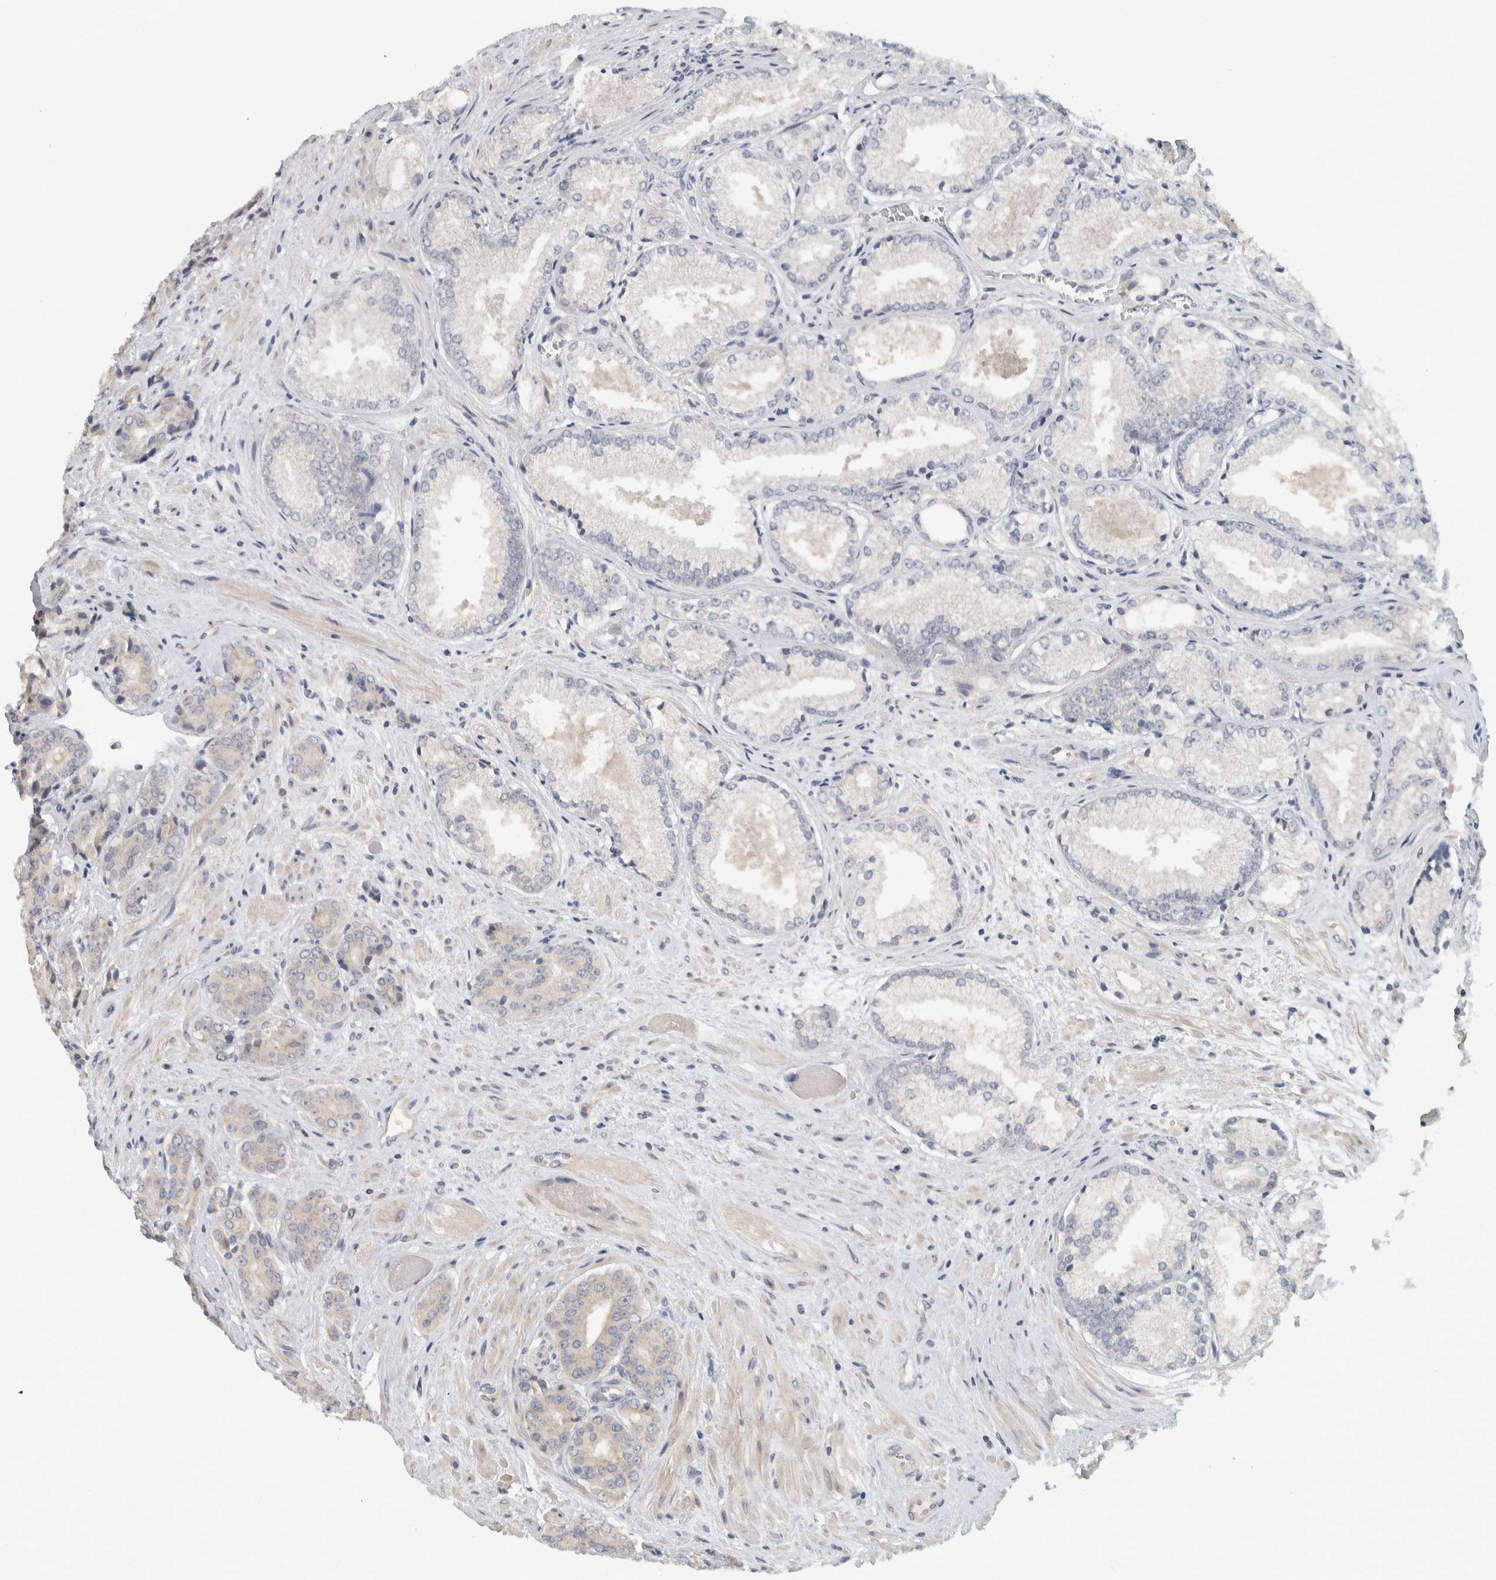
{"staining": {"intensity": "negative", "quantity": "none", "location": "none"}, "tissue": "prostate cancer", "cell_type": "Tumor cells", "image_type": "cancer", "snomed": [{"axis": "morphology", "description": "Adenocarcinoma, High grade"}, {"axis": "topography", "description": "Prostate"}], "caption": "IHC of adenocarcinoma (high-grade) (prostate) demonstrates no staining in tumor cells.", "gene": "AFP", "patient": {"sex": "male", "age": 71}}